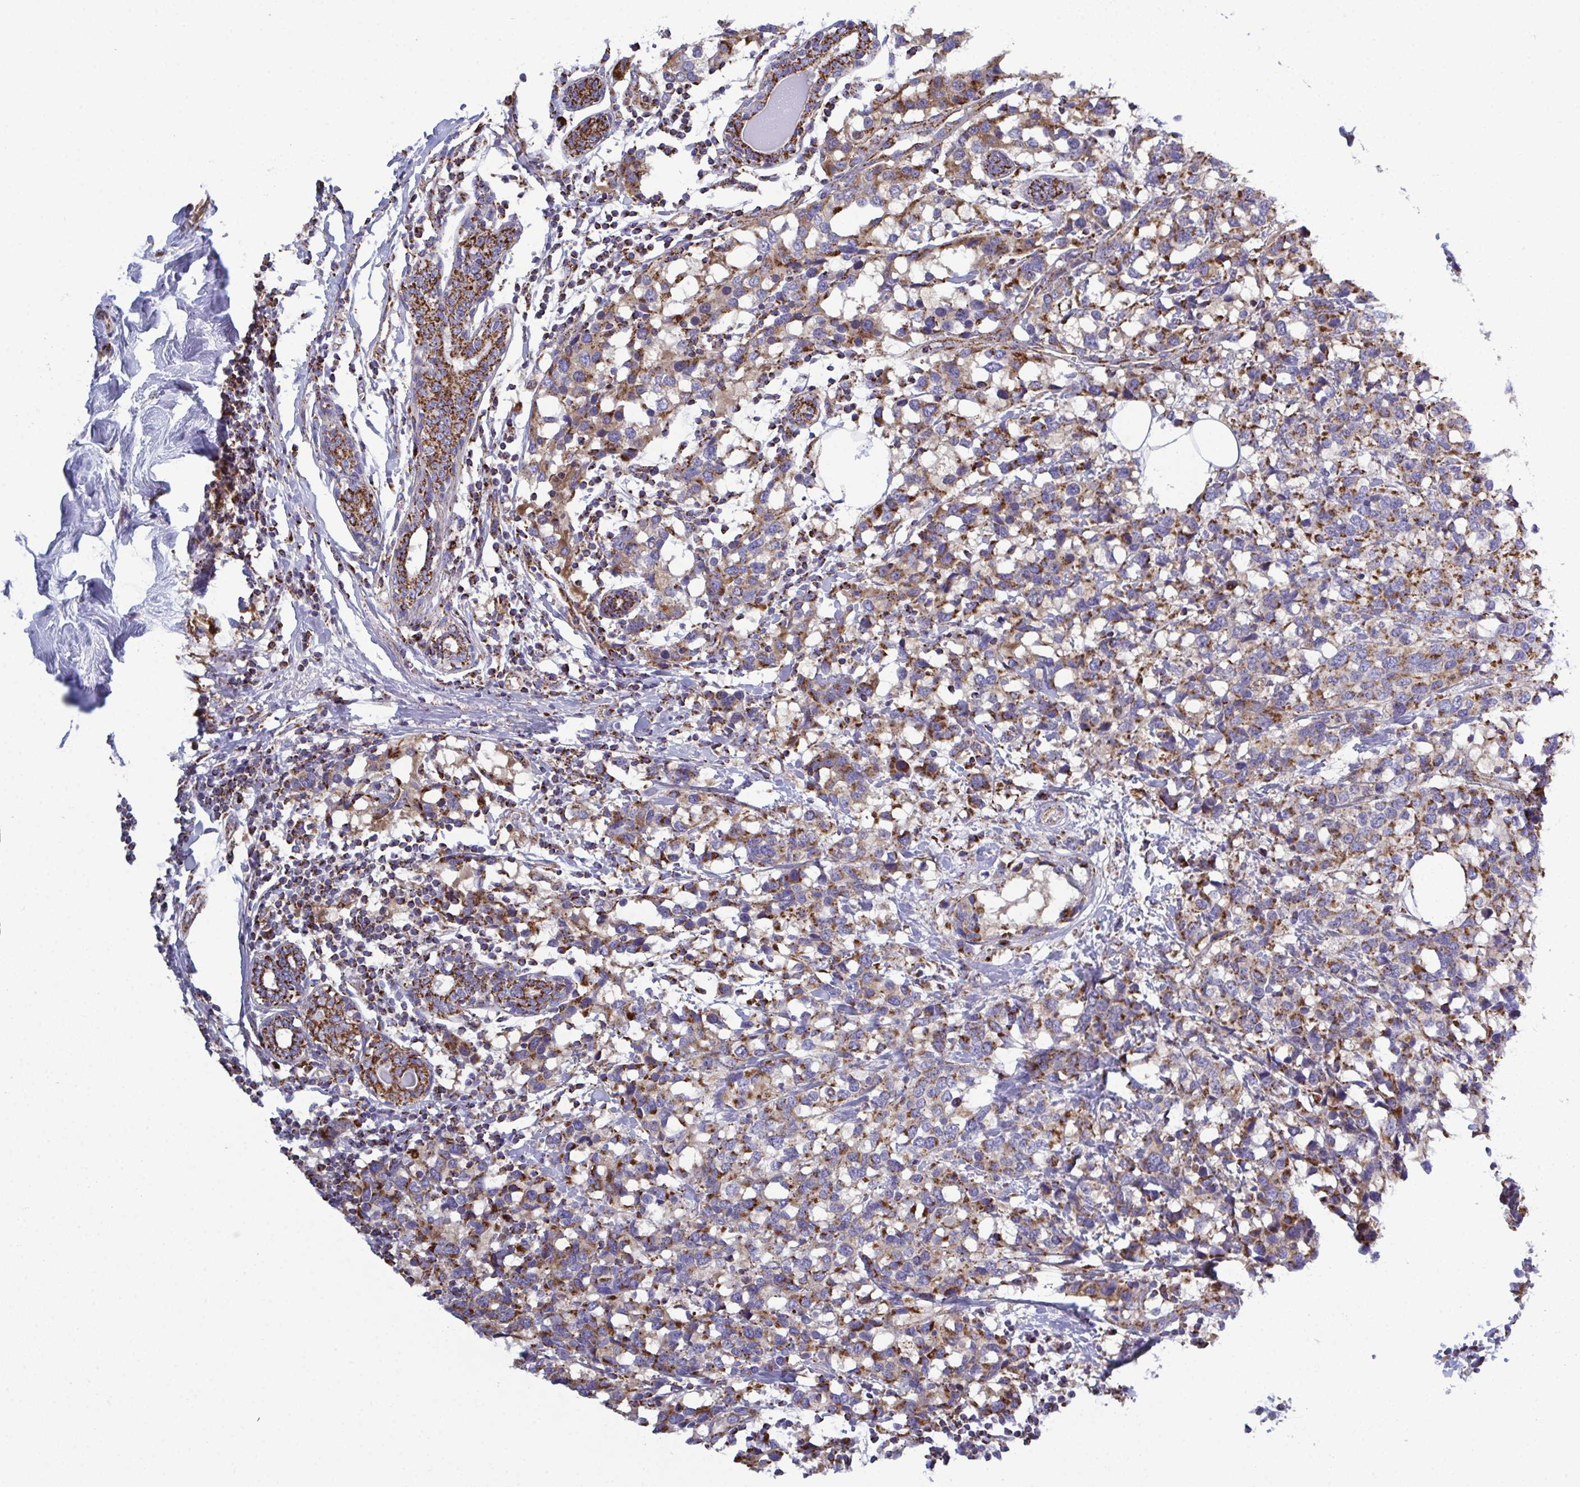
{"staining": {"intensity": "moderate", "quantity": ">75%", "location": "cytoplasmic/membranous"}, "tissue": "breast cancer", "cell_type": "Tumor cells", "image_type": "cancer", "snomed": [{"axis": "morphology", "description": "Lobular carcinoma"}, {"axis": "topography", "description": "Breast"}], "caption": "About >75% of tumor cells in human lobular carcinoma (breast) exhibit moderate cytoplasmic/membranous protein expression as visualized by brown immunohistochemical staining.", "gene": "CSDE1", "patient": {"sex": "female", "age": 59}}